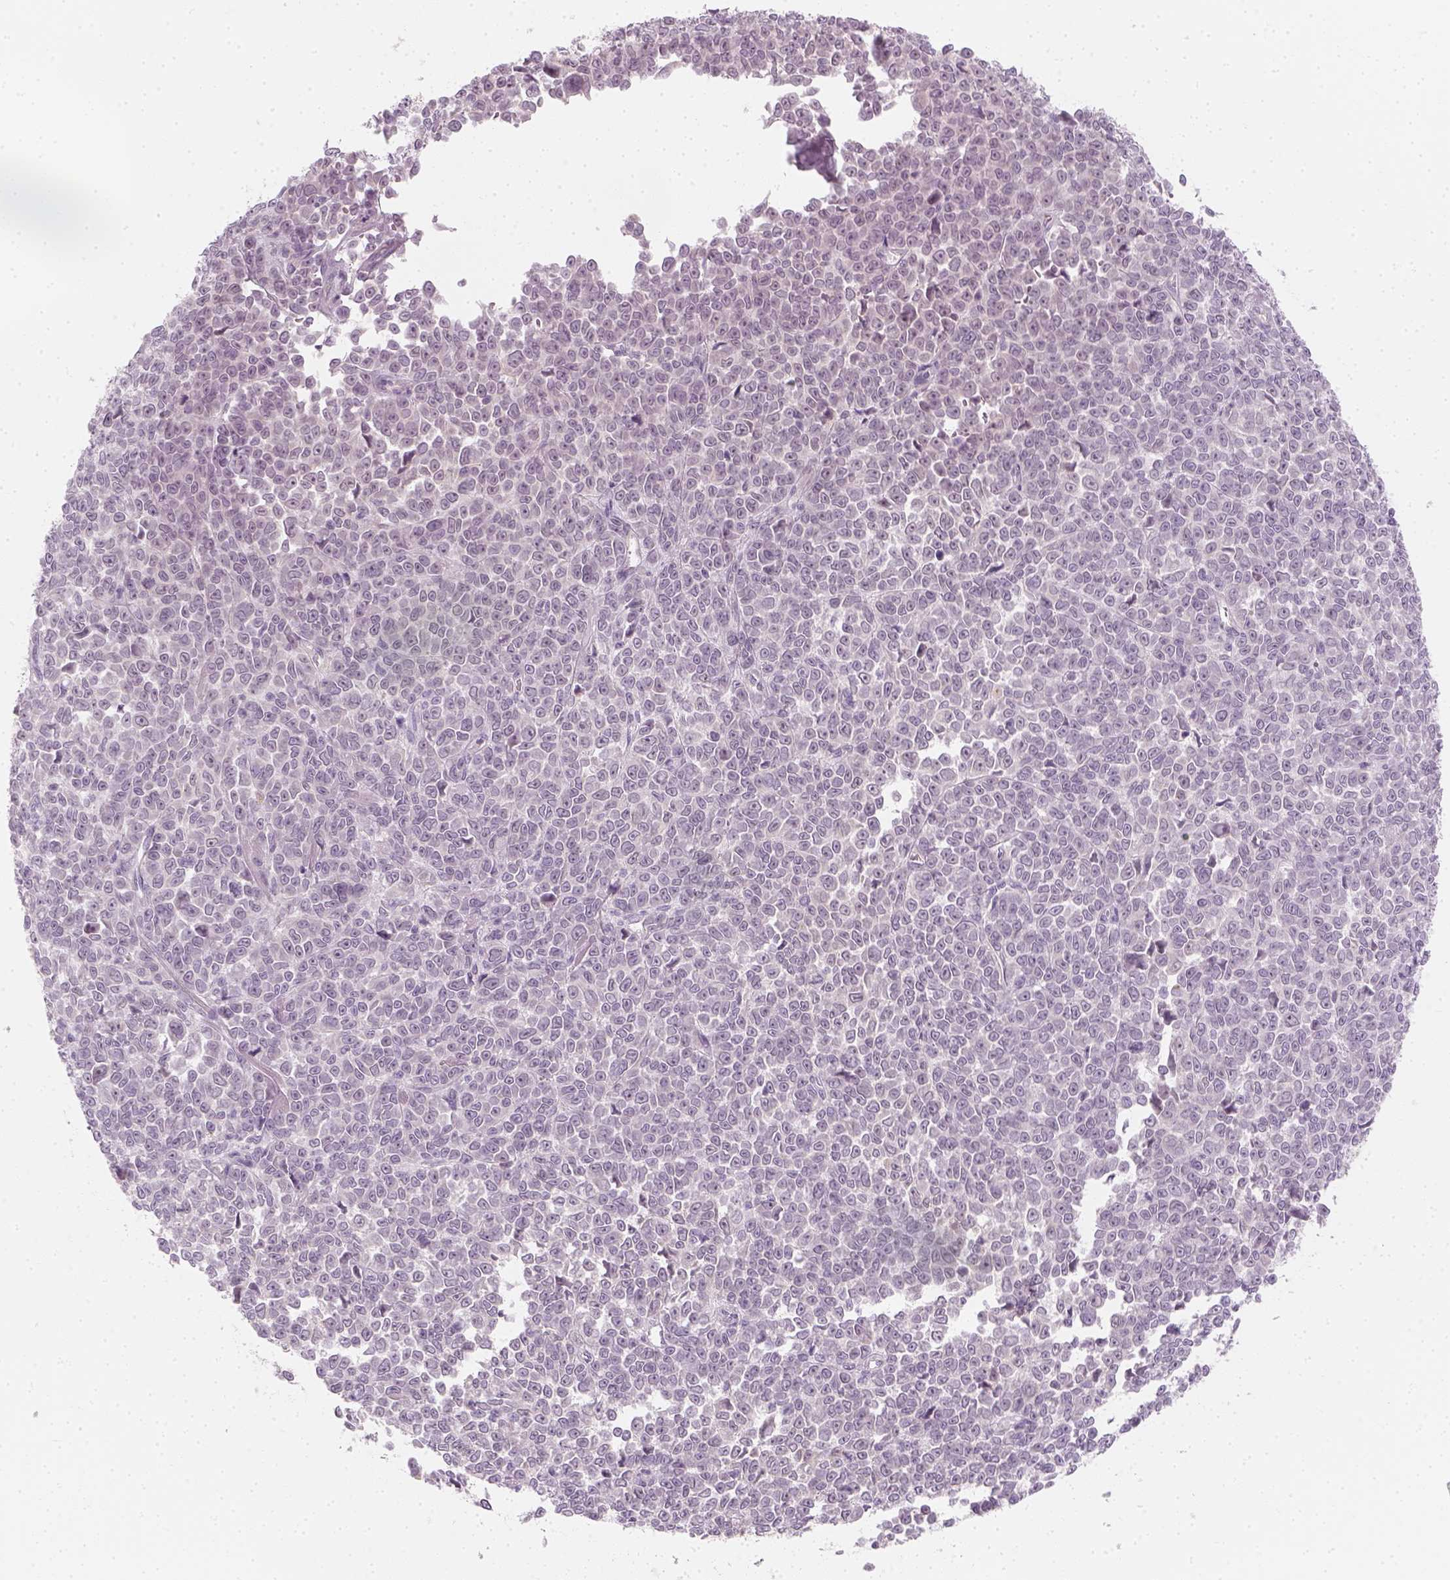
{"staining": {"intensity": "negative", "quantity": "none", "location": "none"}, "tissue": "melanoma", "cell_type": "Tumor cells", "image_type": "cancer", "snomed": [{"axis": "morphology", "description": "Malignant melanoma, NOS"}, {"axis": "topography", "description": "Skin"}], "caption": "This is a micrograph of IHC staining of melanoma, which shows no staining in tumor cells. The staining is performed using DAB (3,3'-diaminobenzidine) brown chromogen with nuclei counter-stained in using hematoxylin.", "gene": "PRAME", "patient": {"sex": "female", "age": 95}}